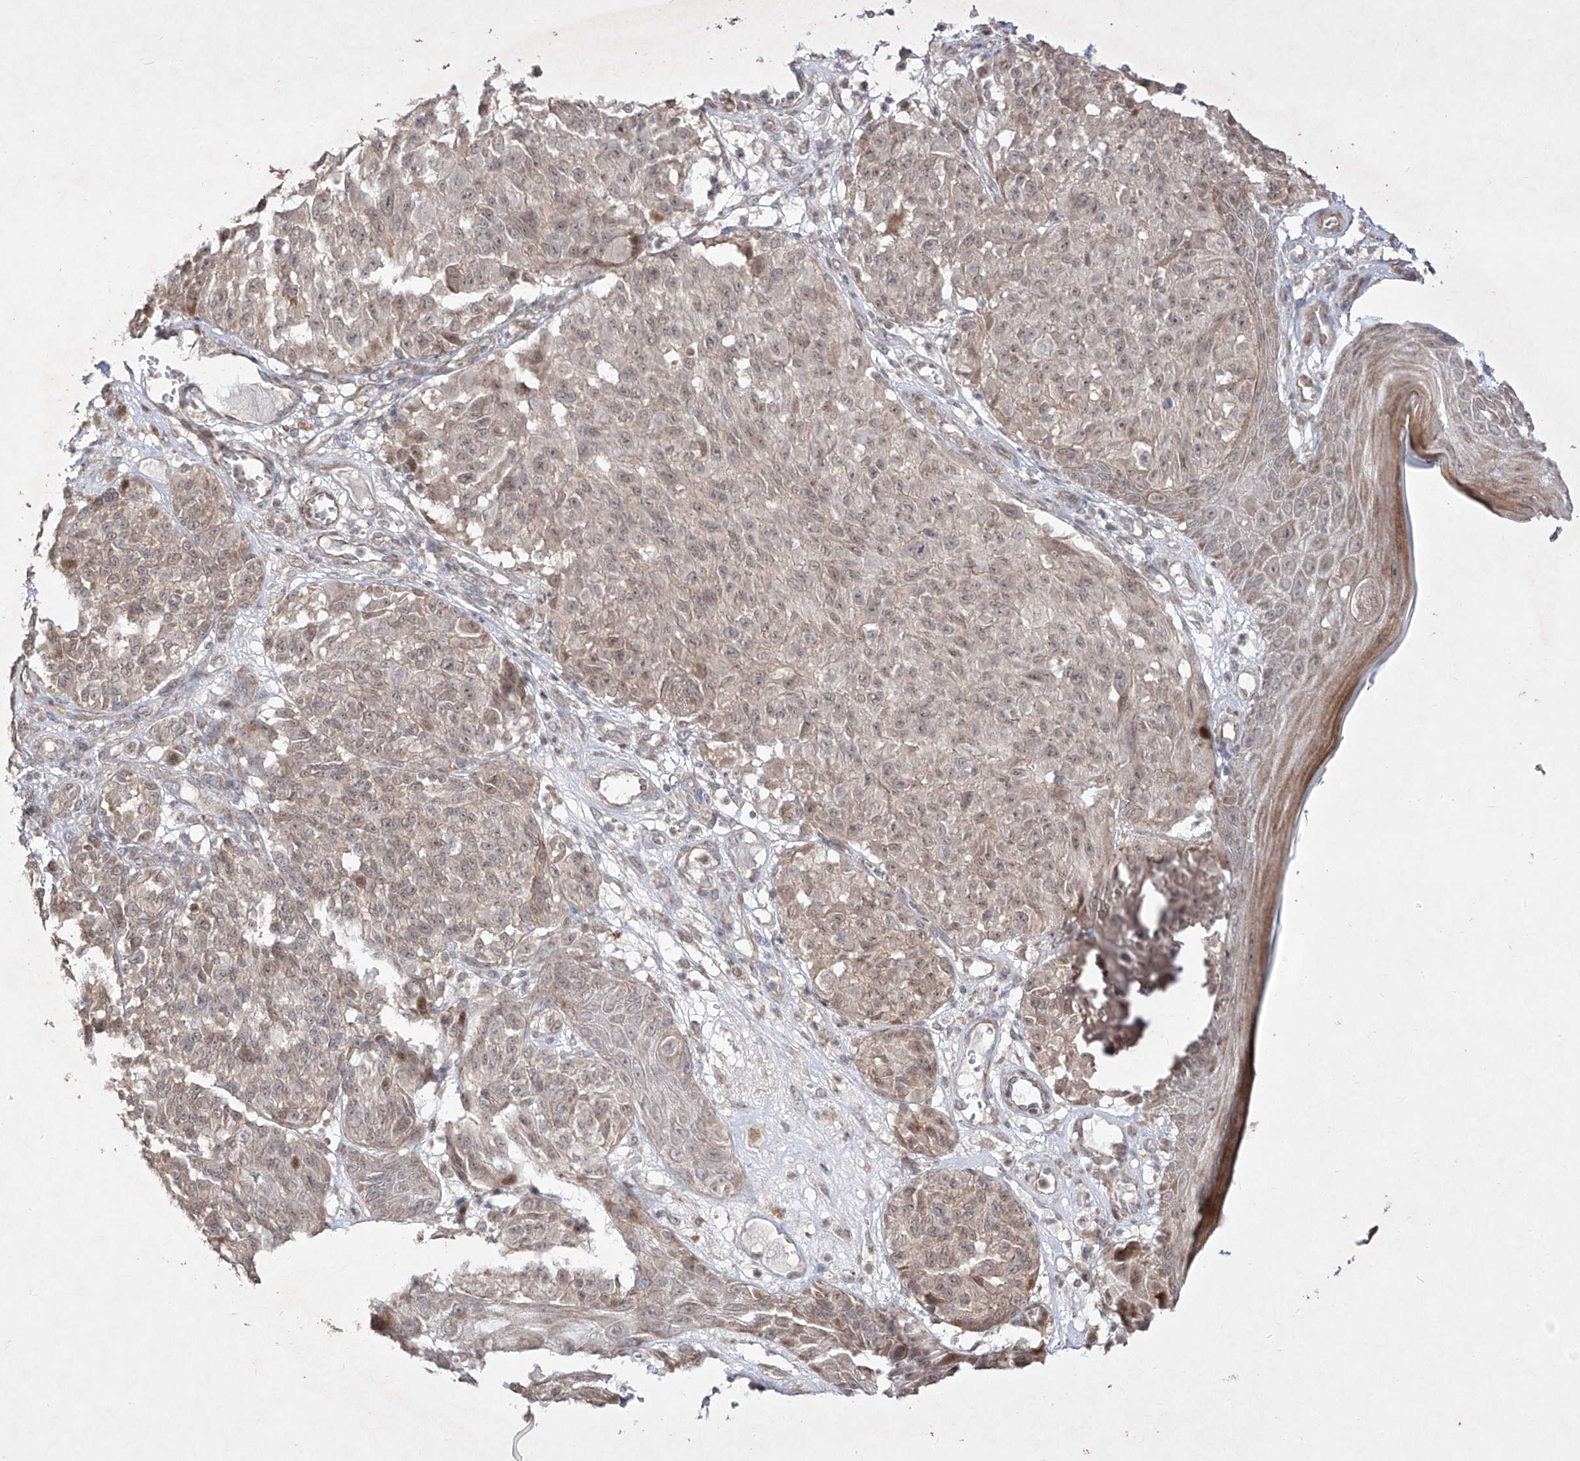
{"staining": {"intensity": "weak", "quantity": "<25%", "location": "cytoplasmic/membranous"}, "tissue": "melanoma", "cell_type": "Tumor cells", "image_type": "cancer", "snomed": [{"axis": "morphology", "description": "Malignant melanoma, NOS"}, {"axis": "topography", "description": "Skin"}], "caption": "Micrograph shows no protein expression in tumor cells of melanoma tissue.", "gene": "KDM1B", "patient": {"sex": "male", "age": 83}}